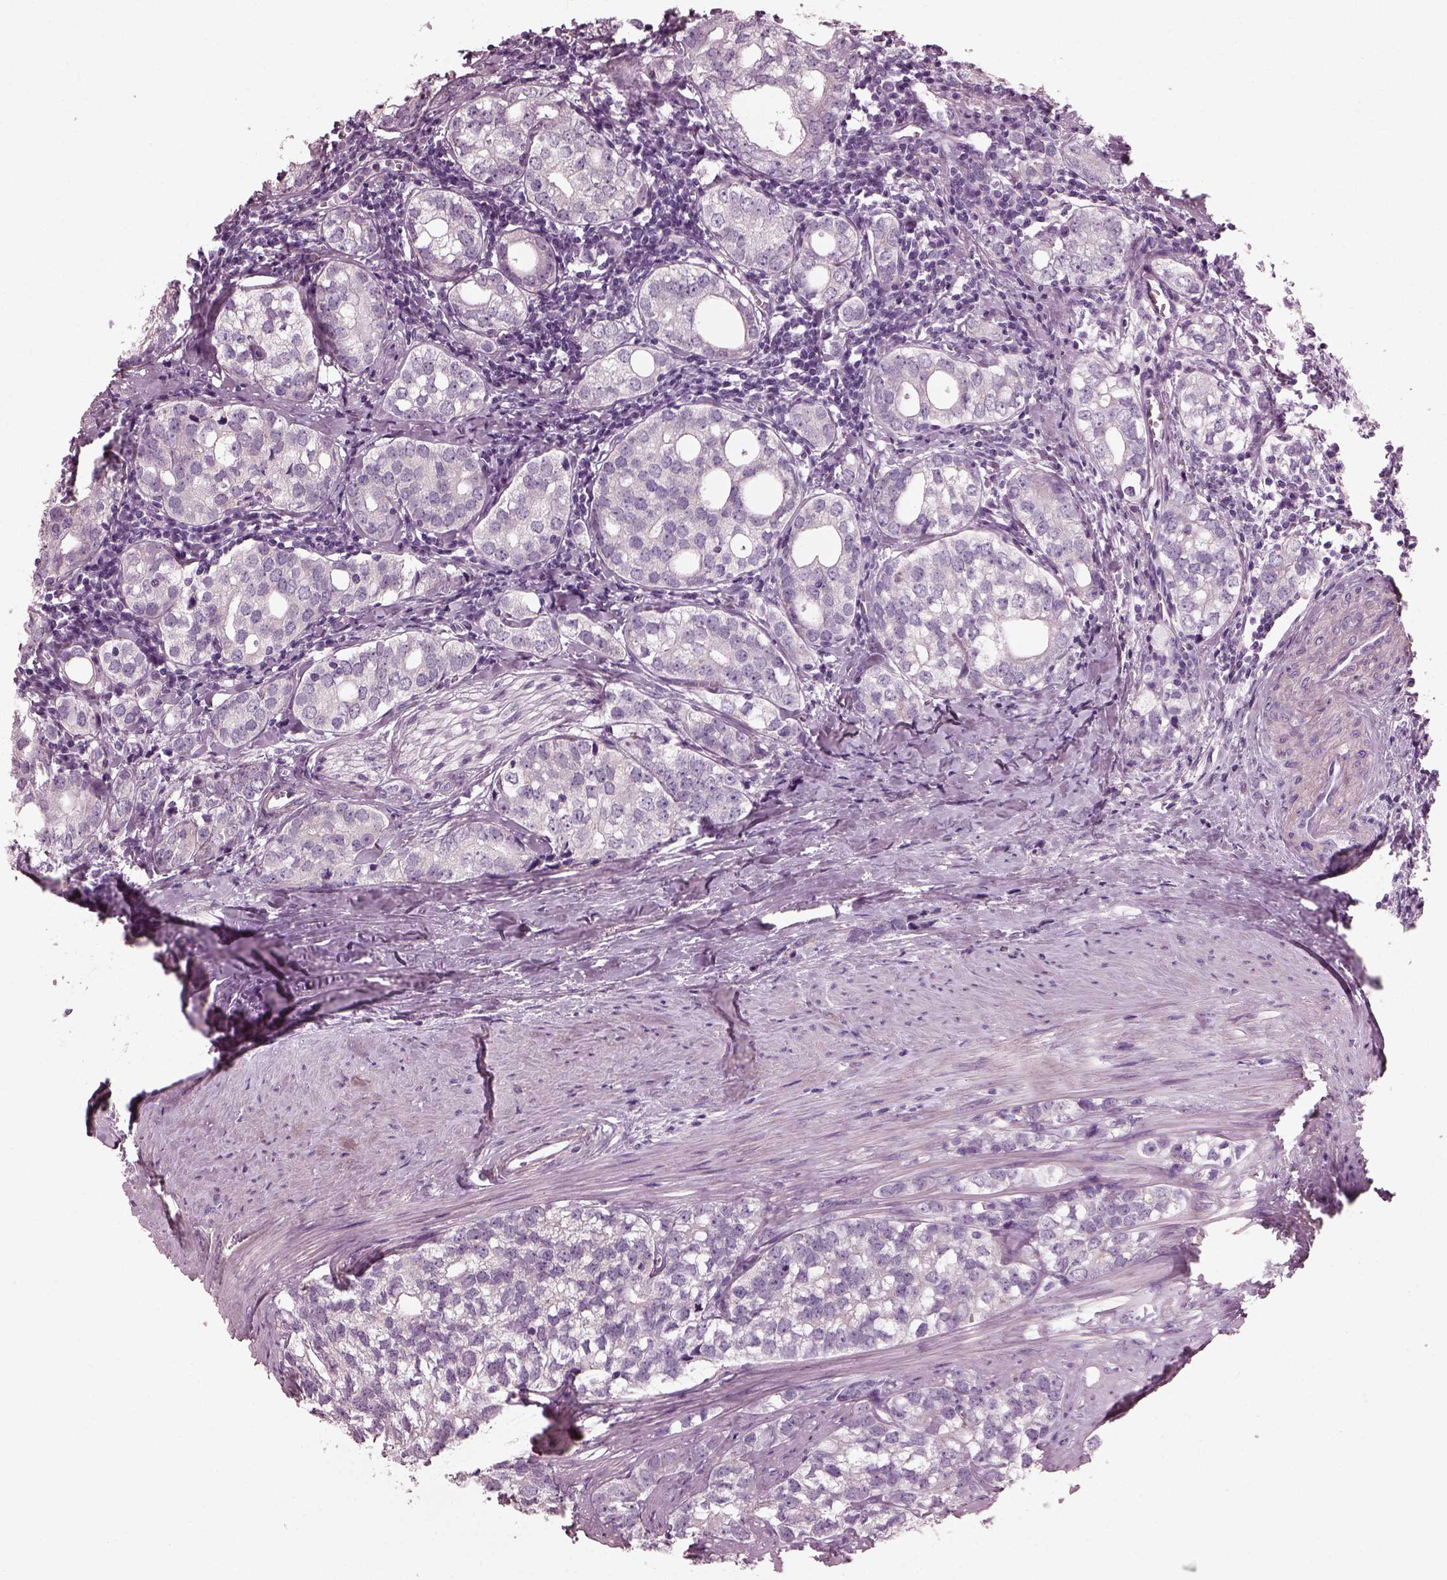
{"staining": {"intensity": "negative", "quantity": "none", "location": "none"}, "tissue": "prostate cancer", "cell_type": "Tumor cells", "image_type": "cancer", "snomed": [{"axis": "morphology", "description": "Adenocarcinoma, NOS"}, {"axis": "topography", "description": "Prostate and seminal vesicle, NOS"}], "caption": "Protein analysis of prostate adenocarcinoma reveals no significant staining in tumor cells.", "gene": "BFSP1", "patient": {"sex": "male", "age": 63}}